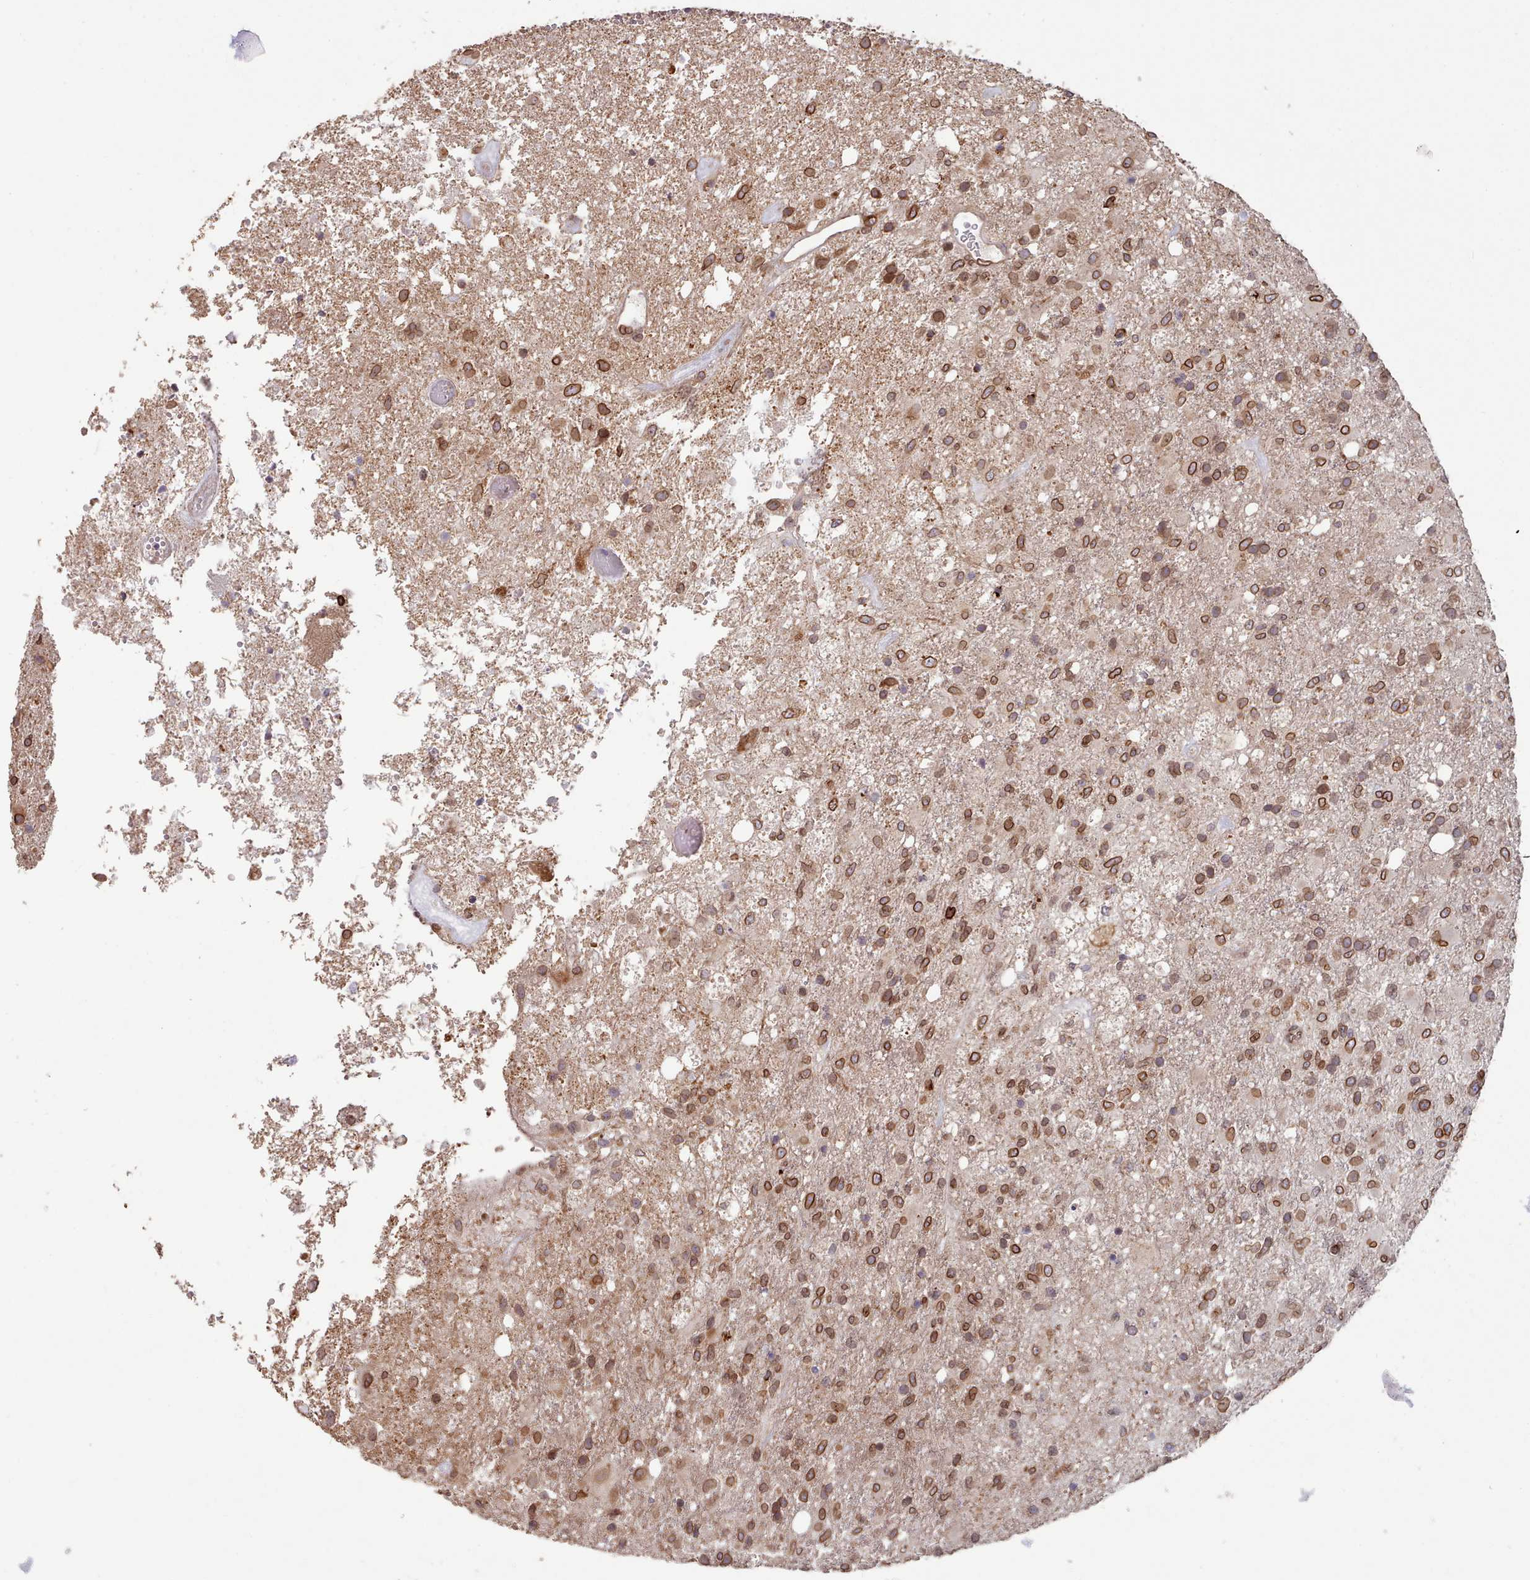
{"staining": {"intensity": "strong", "quantity": ">75%", "location": "cytoplasmic/membranous,nuclear"}, "tissue": "glioma", "cell_type": "Tumor cells", "image_type": "cancer", "snomed": [{"axis": "morphology", "description": "Glioma, malignant, High grade"}, {"axis": "topography", "description": "Brain"}], "caption": "Immunohistochemistry (IHC) micrograph of malignant high-grade glioma stained for a protein (brown), which exhibits high levels of strong cytoplasmic/membranous and nuclear staining in about >75% of tumor cells.", "gene": "TOR1AIP1", "patient": {"sex": "female", "age": 74}}